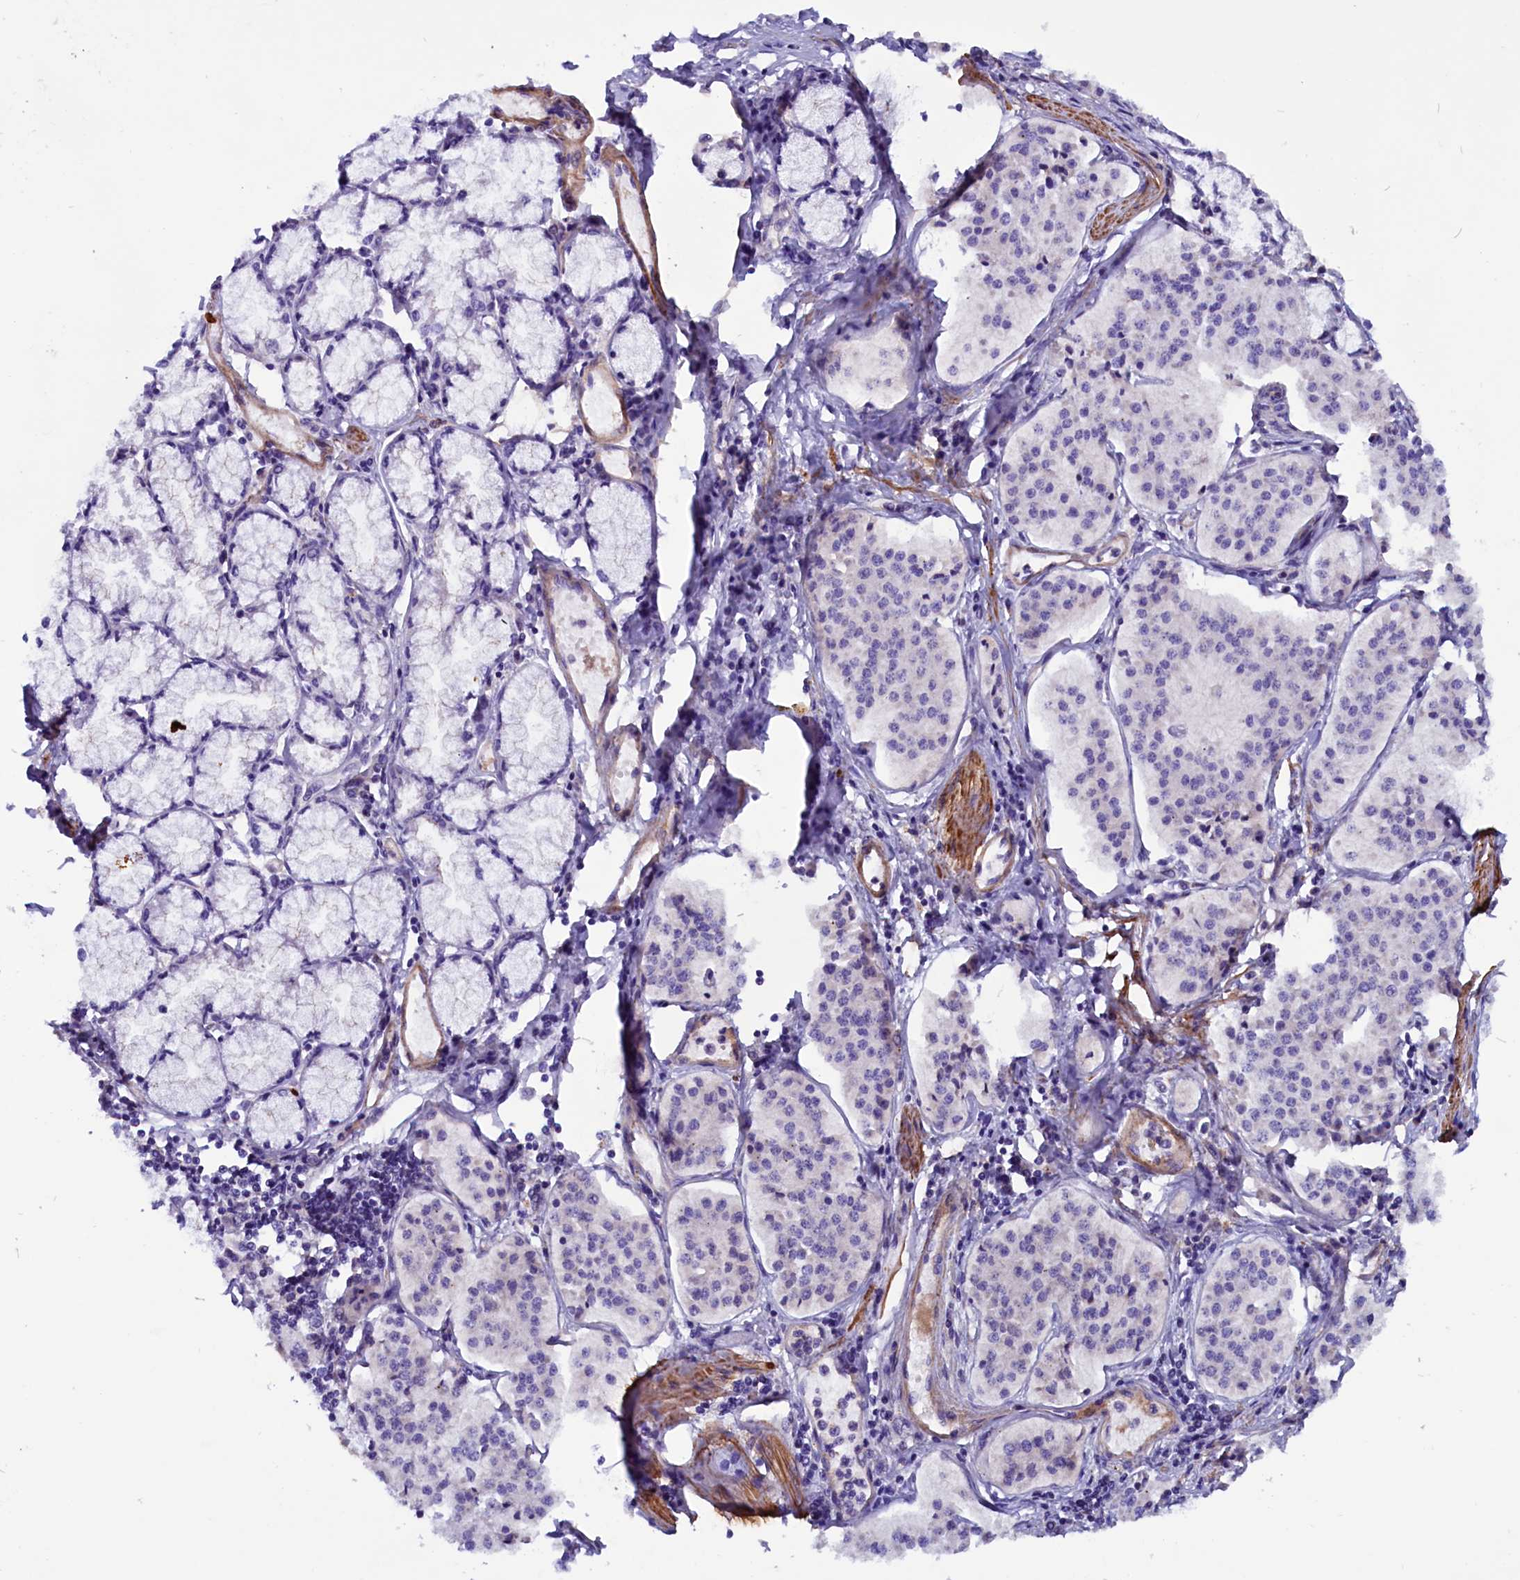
{"staining": {"intensity": "negative", "quantity": "none", "location": "none"}, "tissue": "pancreatic cancer", "cell_type": "Tumor cells", "image_type": "cancer", "snomed": [{"axis": "morphology", "description": "Adenocarcinoma, NOS"}, {"axis": "topography", "description": "Pancreas"}], "caption": "Pancreatic cancer (adenocarcinoma) stained for a protein using immunohistochemistry (IHC) demonstrates no expression tumor cells.", "gene": "ZNF749", "patient": {"sex": "female", "age": 50}}